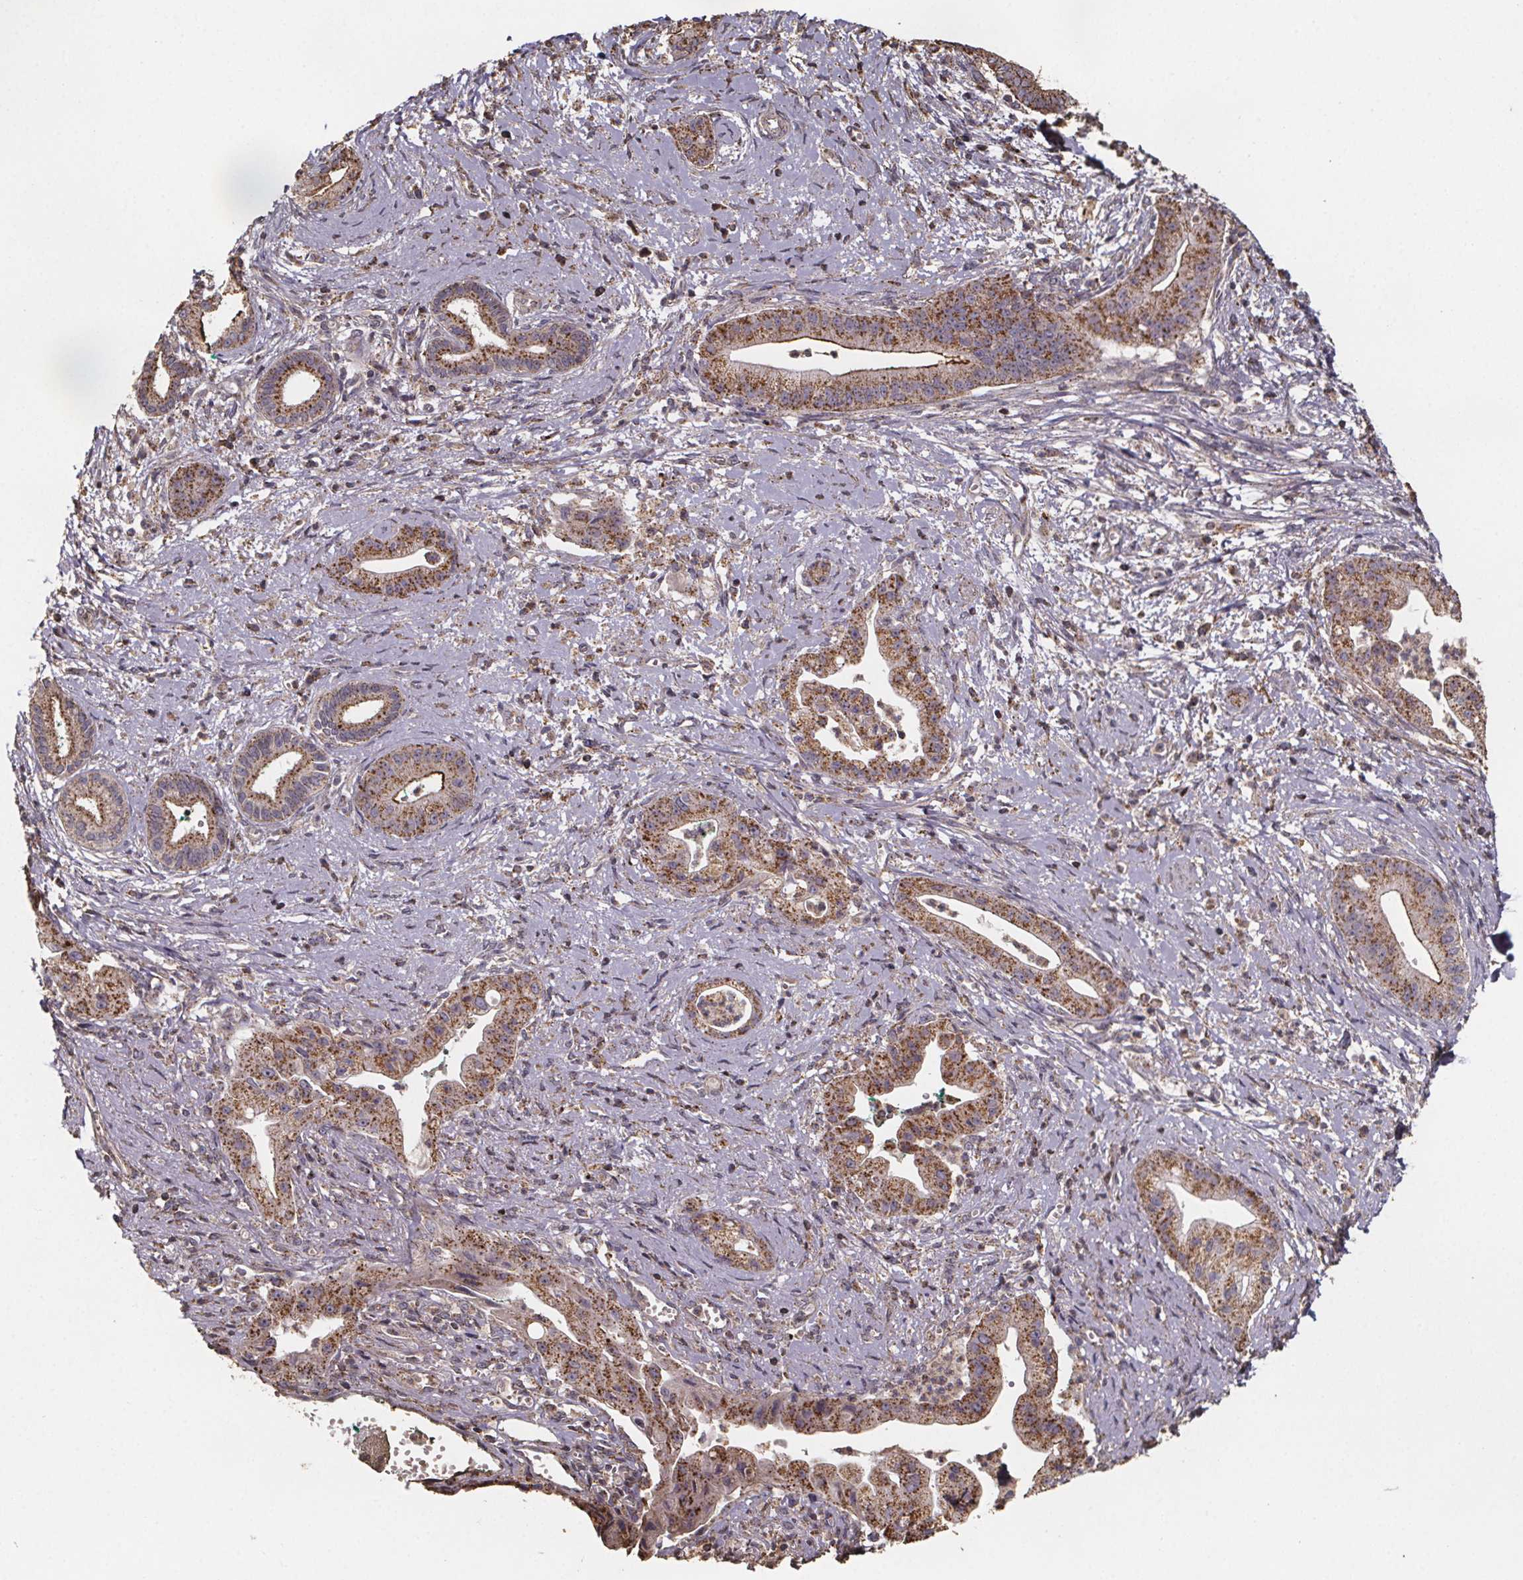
{"staining": {"intensity": "moderate", "quantity": ">75%", "location": "cytoplasmic/membranous"}, "tissue": "pancreatic cancer", "cell_type": "Tumor cells", "image_type": "cancer", "snomed": [{"axis": "morphology", "description": "Normal tissue, NOS"}, {"axis": "morphology", "description": "Adenocarcinoma, NOS"}, {"axis": "topography", "description": "Lymph node"}, {"axis": "topography", "description": "Pancreas"}], "caption": "Tumor cells exhibit medium levels of moderate cytoplasmic/membranous staining in about >75% of cells in adenocarcinoma (pancreatic).", "gene": "ZNF879", "patient": {"sex": "female", "age": 58}}